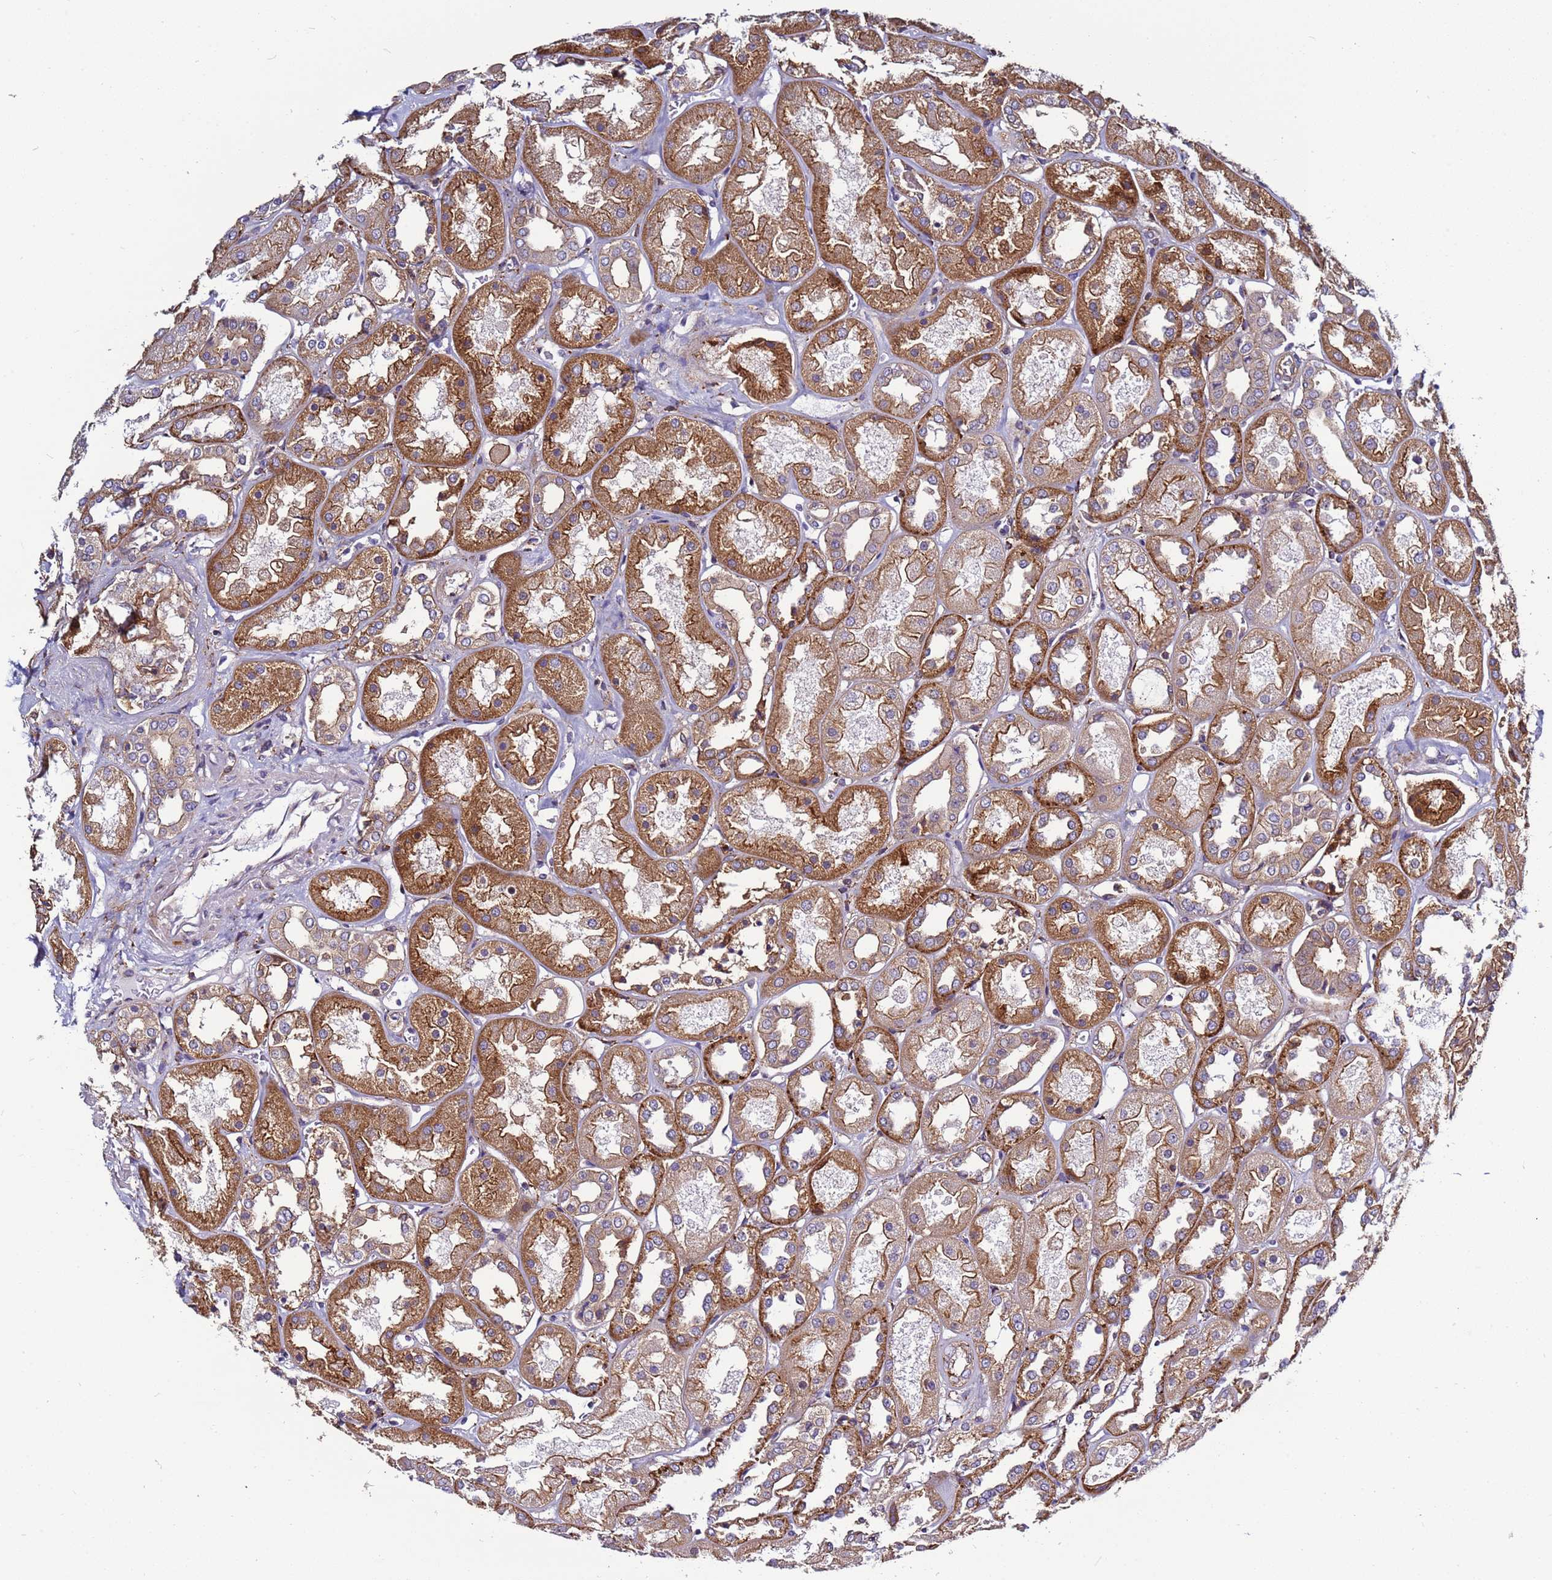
{"staining": {"intensity": "strong", "quantity": ">75%", "location": "cytoplasmic/membranous"}, "tissue": "kidney", "cell_type": "Cells in glomeruli", "image_type": "normal", "snomed": [{"axis": "morphology", "description": "Normal tissue, NOS"}, {"axis": "topography", "description": "Kidney"}], "caption": "Cells in glomeruli show high levels of strong cytoplasmic/membranous positivity in about >75% of cells in normal kidney.", "gene": "EFCAB8", "patient": {"sex": "male", "age": 70}}